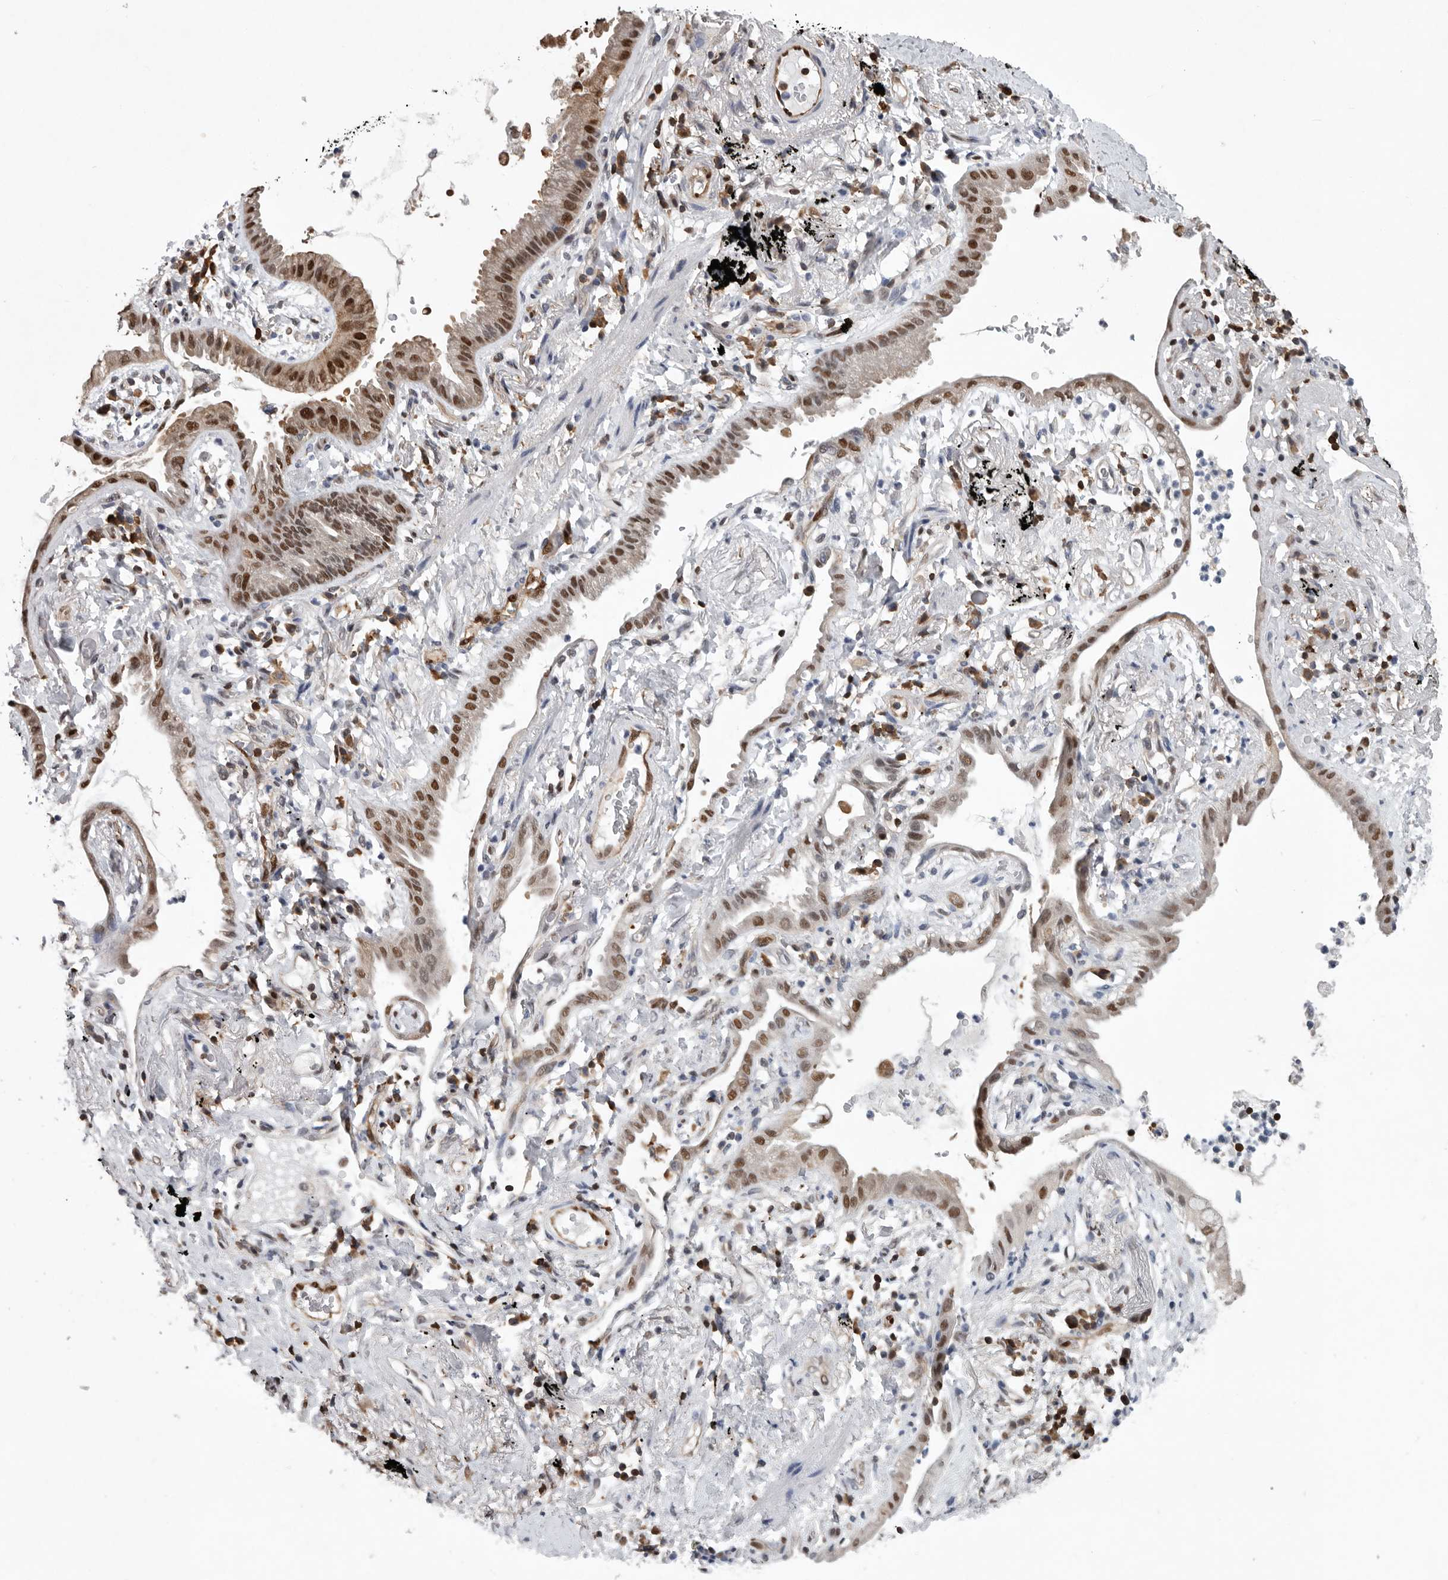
{"staining": {"intensity": "moderate", "quantity": ">75%", "location": "cytoplasmic/membranous,nuclear"}, "tissue": "lung cancer", "cell_type": "Tumor cells", "image_type": "cancer", "snomed": [{"axis": "morphology", "description": "Adenocarcinoma, NOS"}, {"axis": "topography", "description": "Lung"}], "caption": "Moderate cytoplasmic/membranous and nuclear protein expression is present in about >75% of tumor cells in lung cancer (adenocarcinoma).", "gene": "PDCD4", "patient": {"sex": "female", "age": 70}}